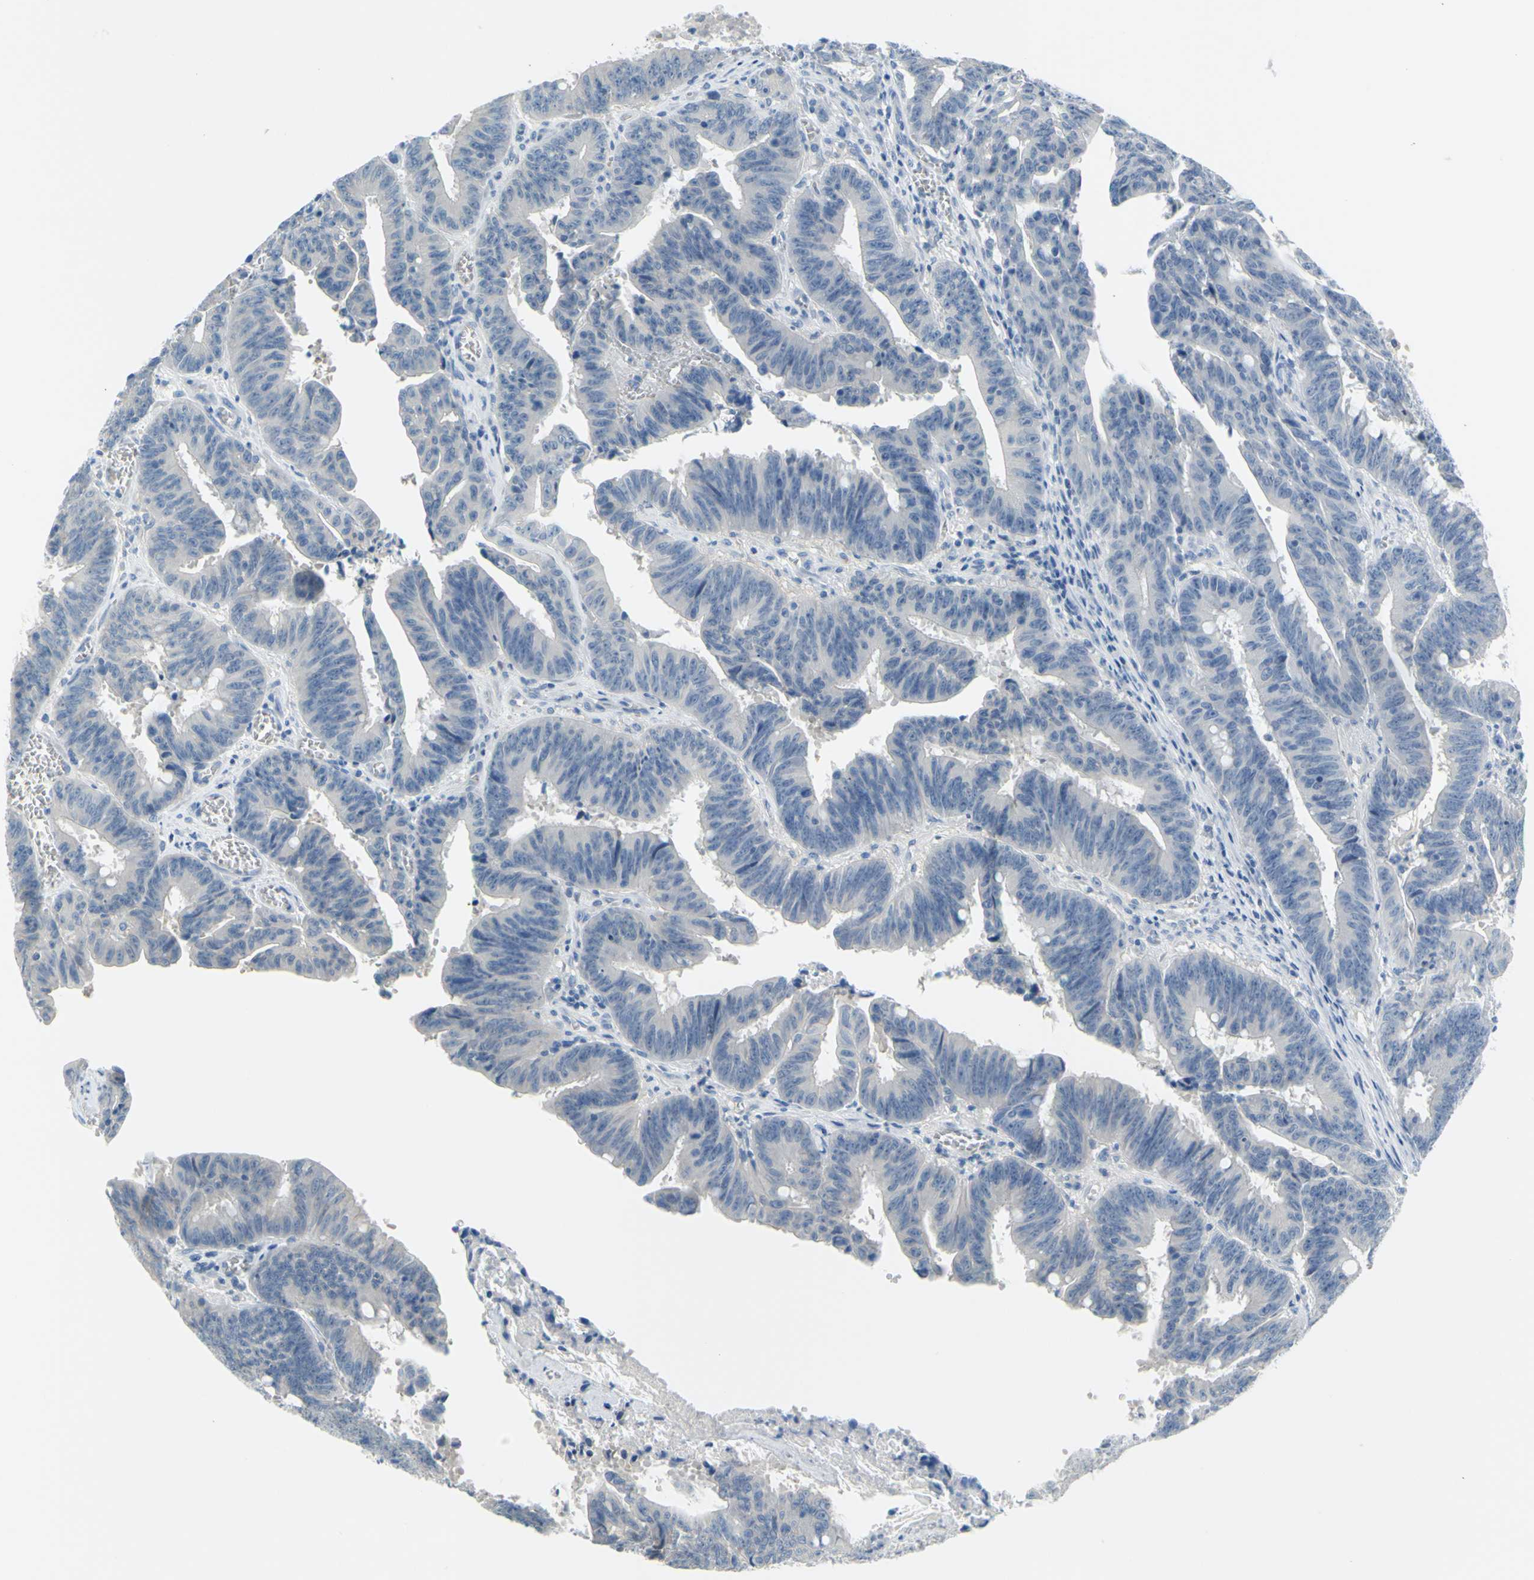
{"staining": {"intensity": "negative", "quantity": "none", "location": "none"}, "tissue": "colorectal cancer", "cell_type": "Tumor cells", "image_type": "cancer", "snomed": [{"axis": "morphology", "description": "Adenocarcinoma, NOS"}, {"axis": "topography", "description": "Colon"}], "caption": "IHC of human colorectal cancer displays no staining in tumor cells.", "gene": "DCT", "patient": {"sex": "male", "age": 45}}